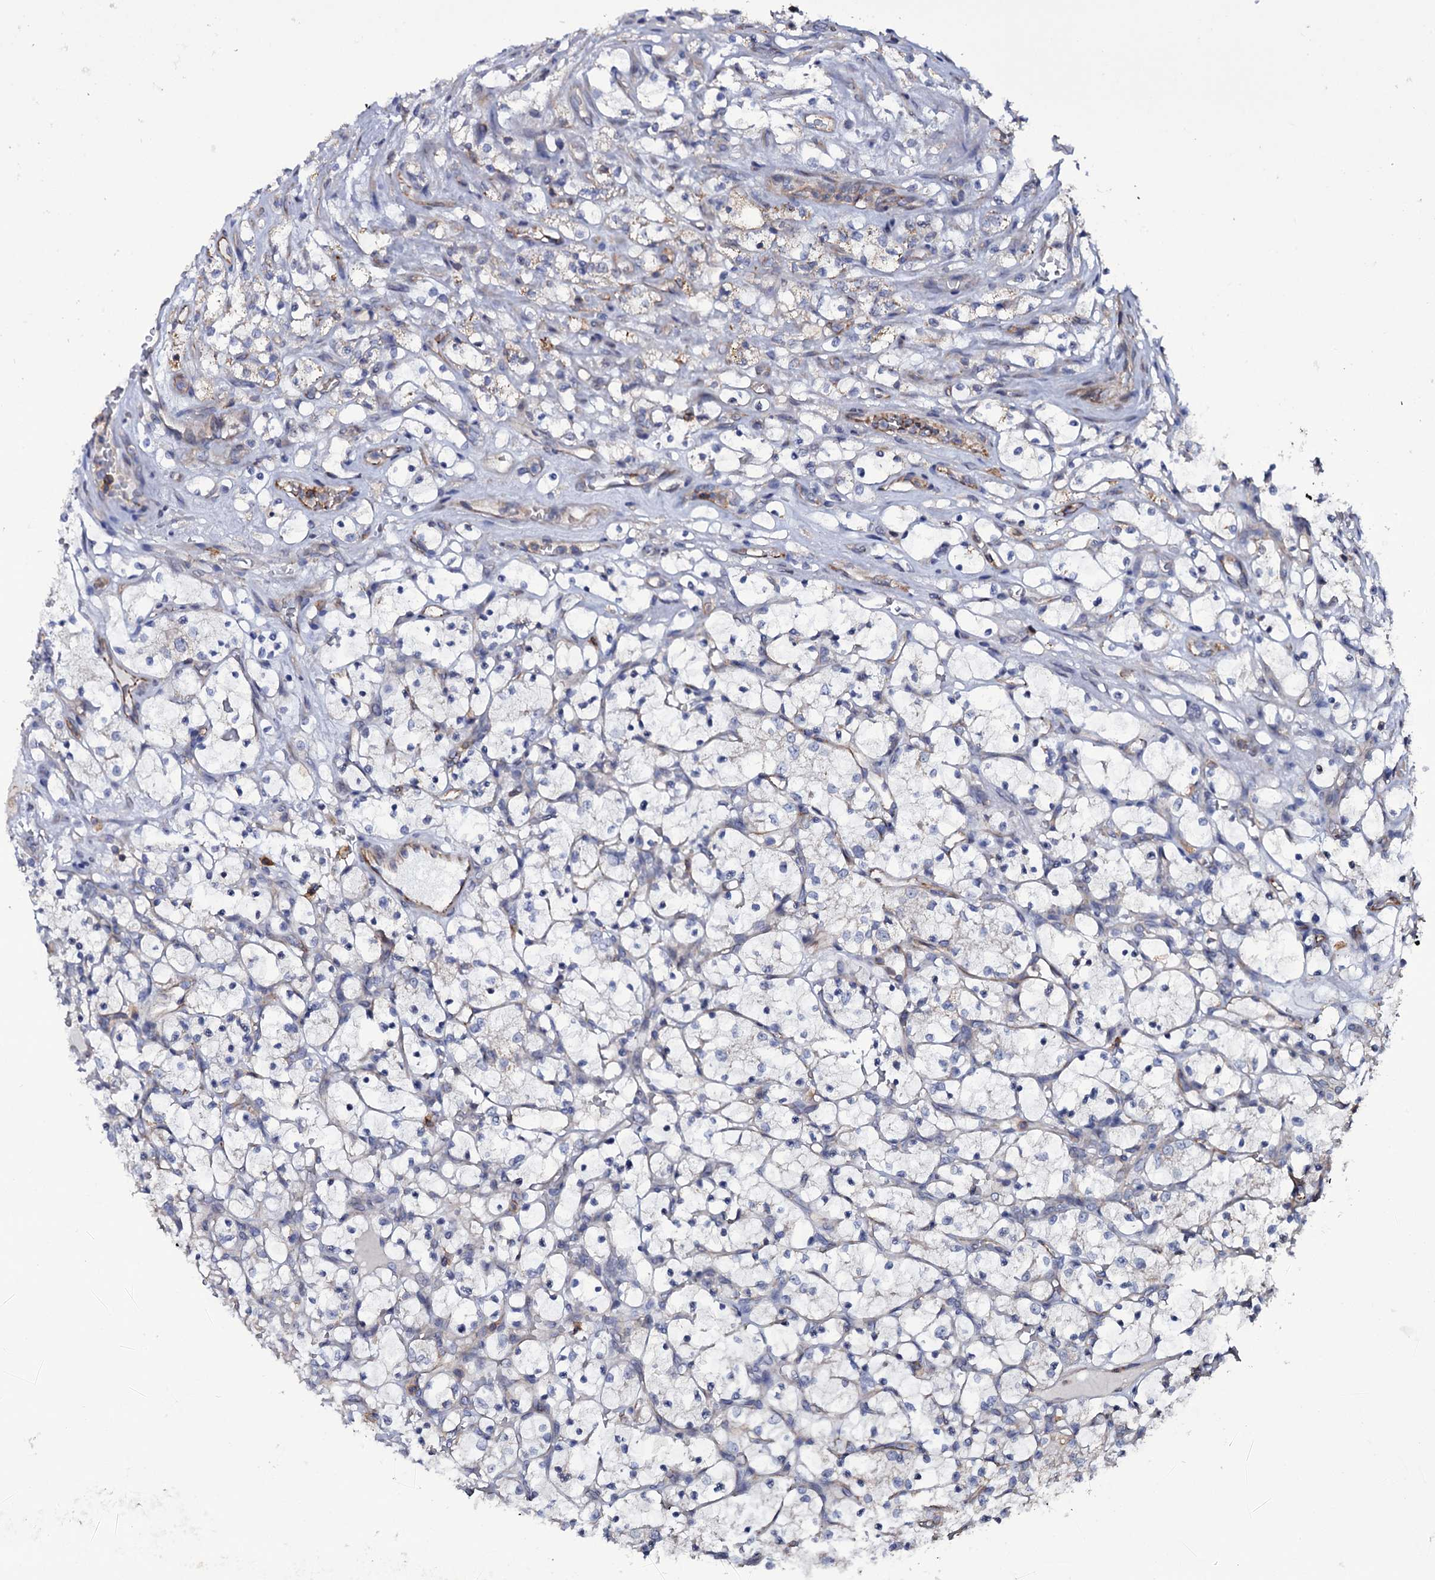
{"staining": {"intensity": "negative", "quantity": "none", "location": "none"}, "tissue": "renal cancer", "cell_type": "Tumor cells", "image_type": "cancer", "snomed": [{"axis": "morphology", "description": "Adenocarcinoma, NOS"}, {"axis": "topography", "description": "Kidney"}], "caption": "DAB immunohistochemical staining of human renal adenocarcinoma shows no significant positivity in tumor cells.", "gene": "TTC23", "patient": {"sex": "female", "age": 69}}